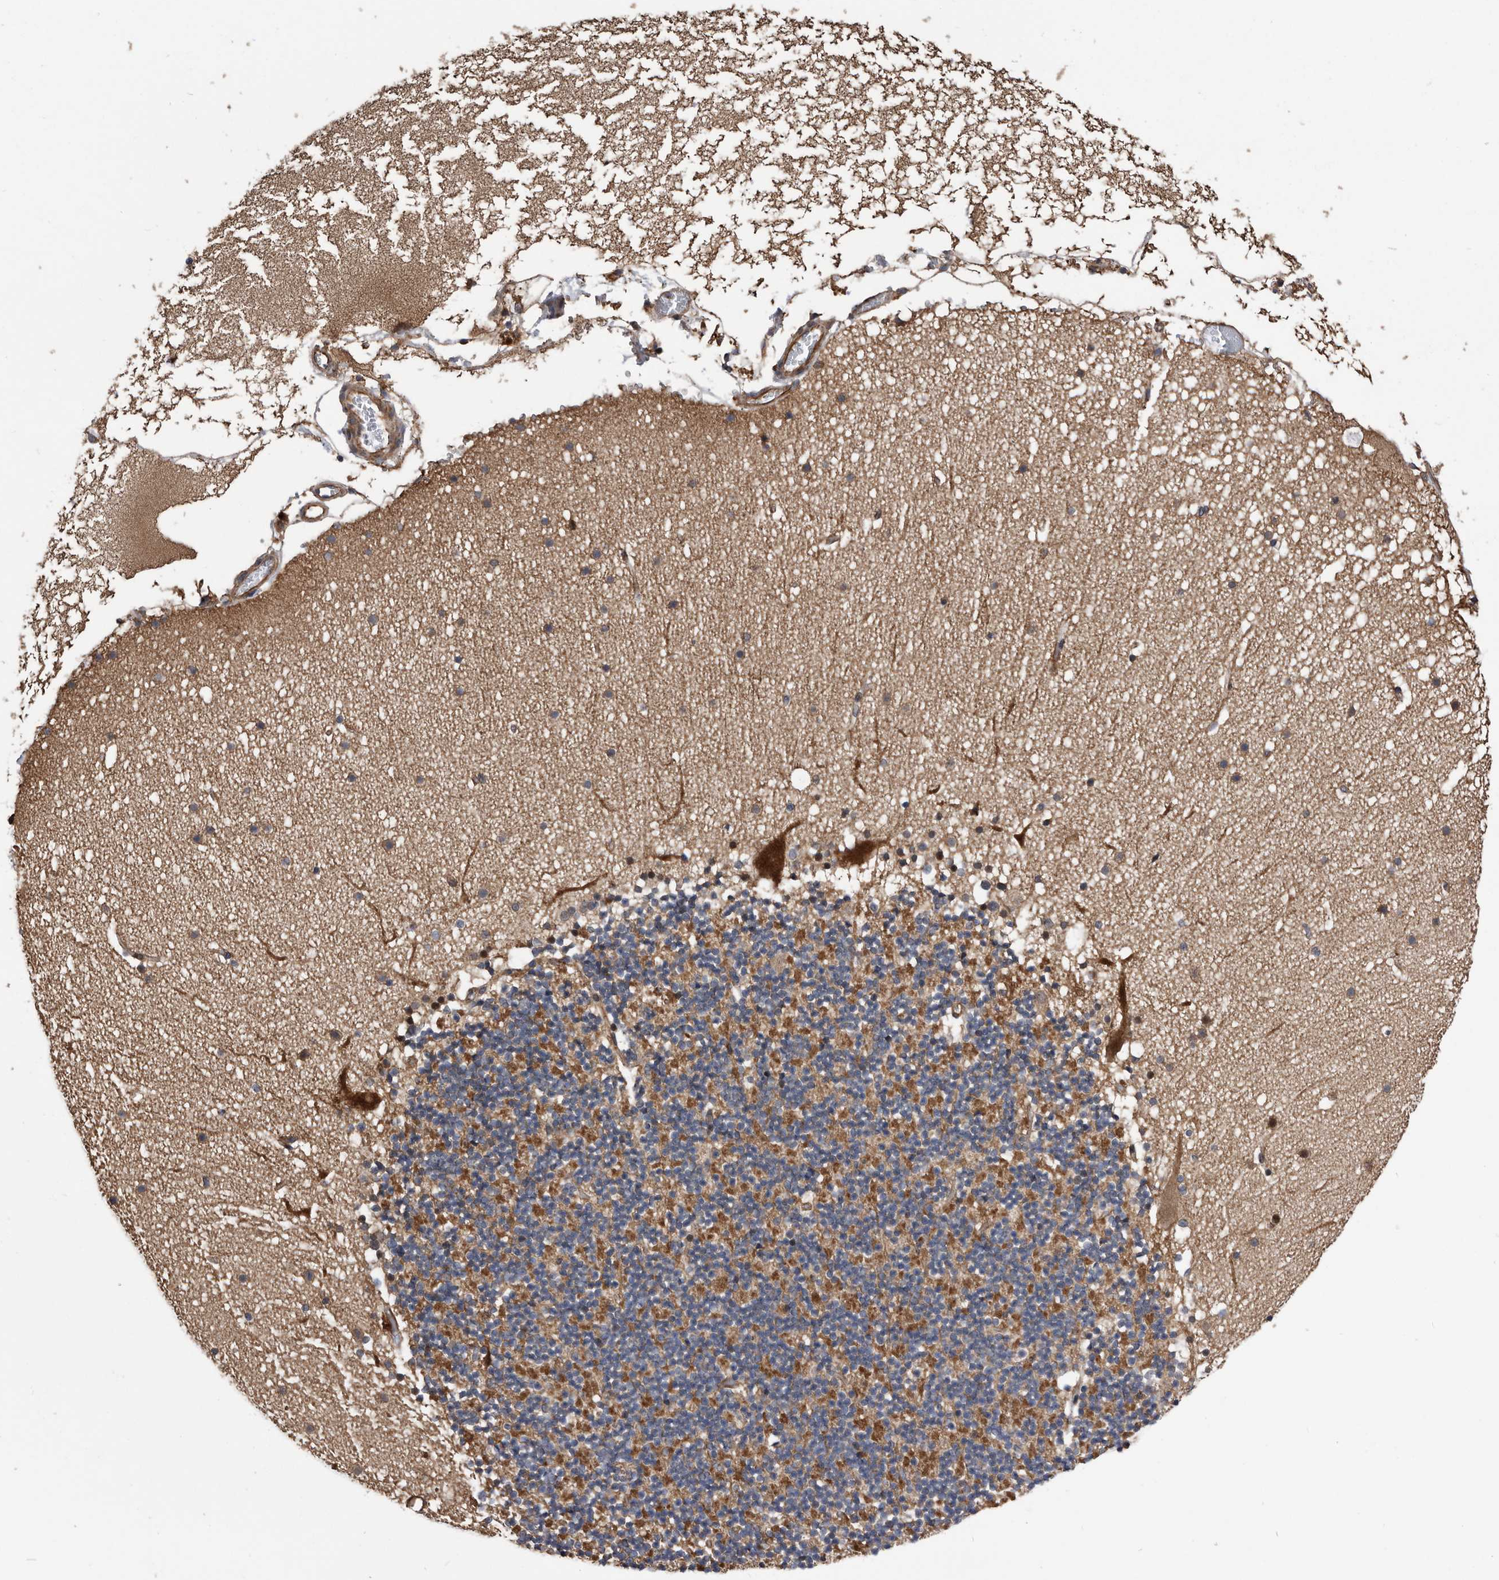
{"staining": {"intensity": "weak", "quantity": "<25%", "location": "cytoplasmic/membranous"}, "tissue": "cerebellum", "cell_type": "Cells in granular layer", "image_type": "normal", "snomed": [{"axis": "morphology", "description": "Normal tissue, NOS"}, {"axis": "topography", "description": "Cerebellum"}], "caption": "Human cerebellum stained for a protein using immunohistochemistry (IHC) exhibits no expression in cells in granular layer.", "gene": "SERINC2", "patient": {"sex": "male", "age": 57}}